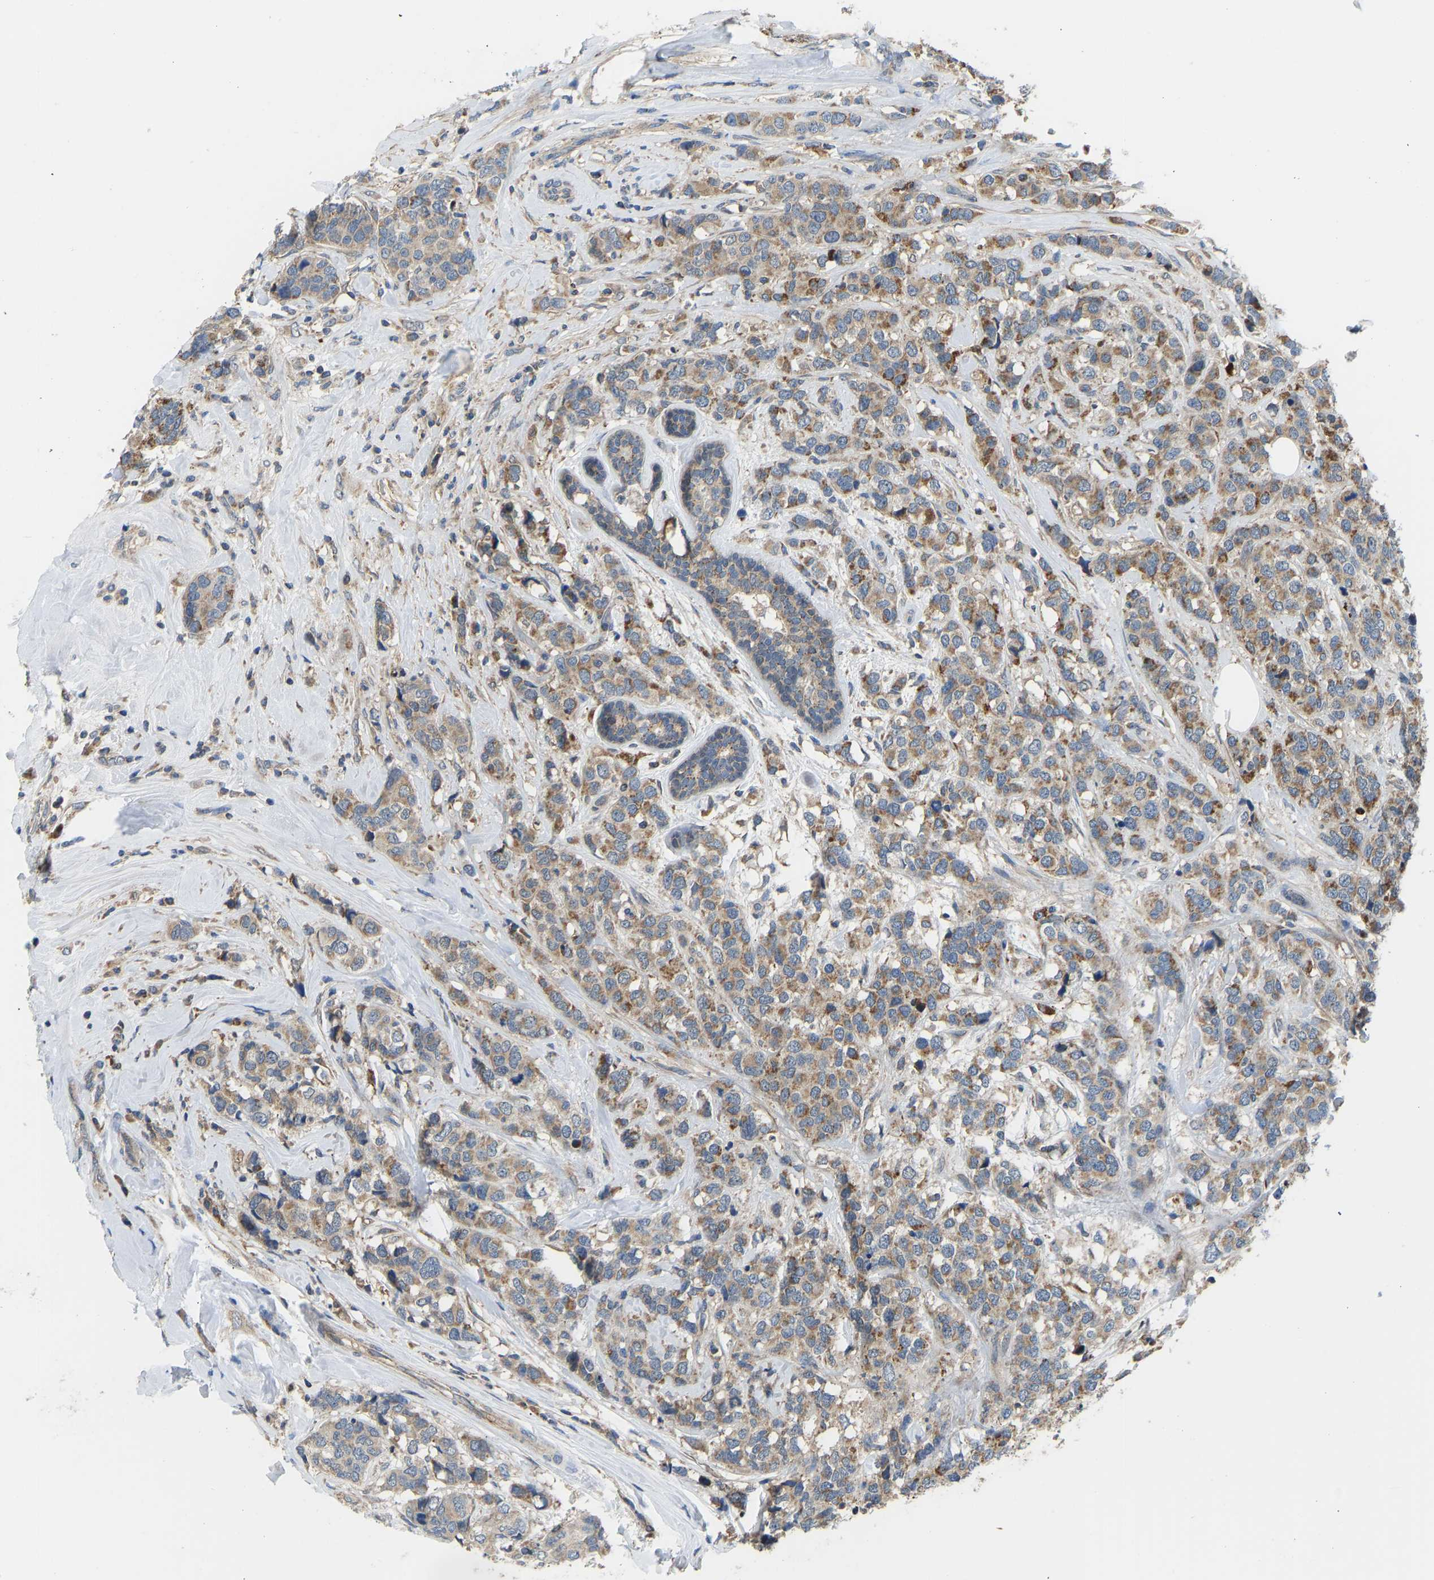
{"staining": {"intensity": "moderate", "quantity": ">75%", "location": "cytoplasmic/membranous"}, "tissue": "breast cancer", "cell_type": "Tumor cells", "image_type": "cancer", "snomed": [{"axis": "morphology", "description": "Lobular carcinoma"}, {"axis": "topography", "description": "Breast"}], "caption": "Immunohistochemical staining of human breast lobular carcinoma shows medium levels of moderate cytoplasmic/membranous staining in approximately >75% of tumor cells.", "gene": "RBP1", "patient": {"sex": "female", "age": 59}}